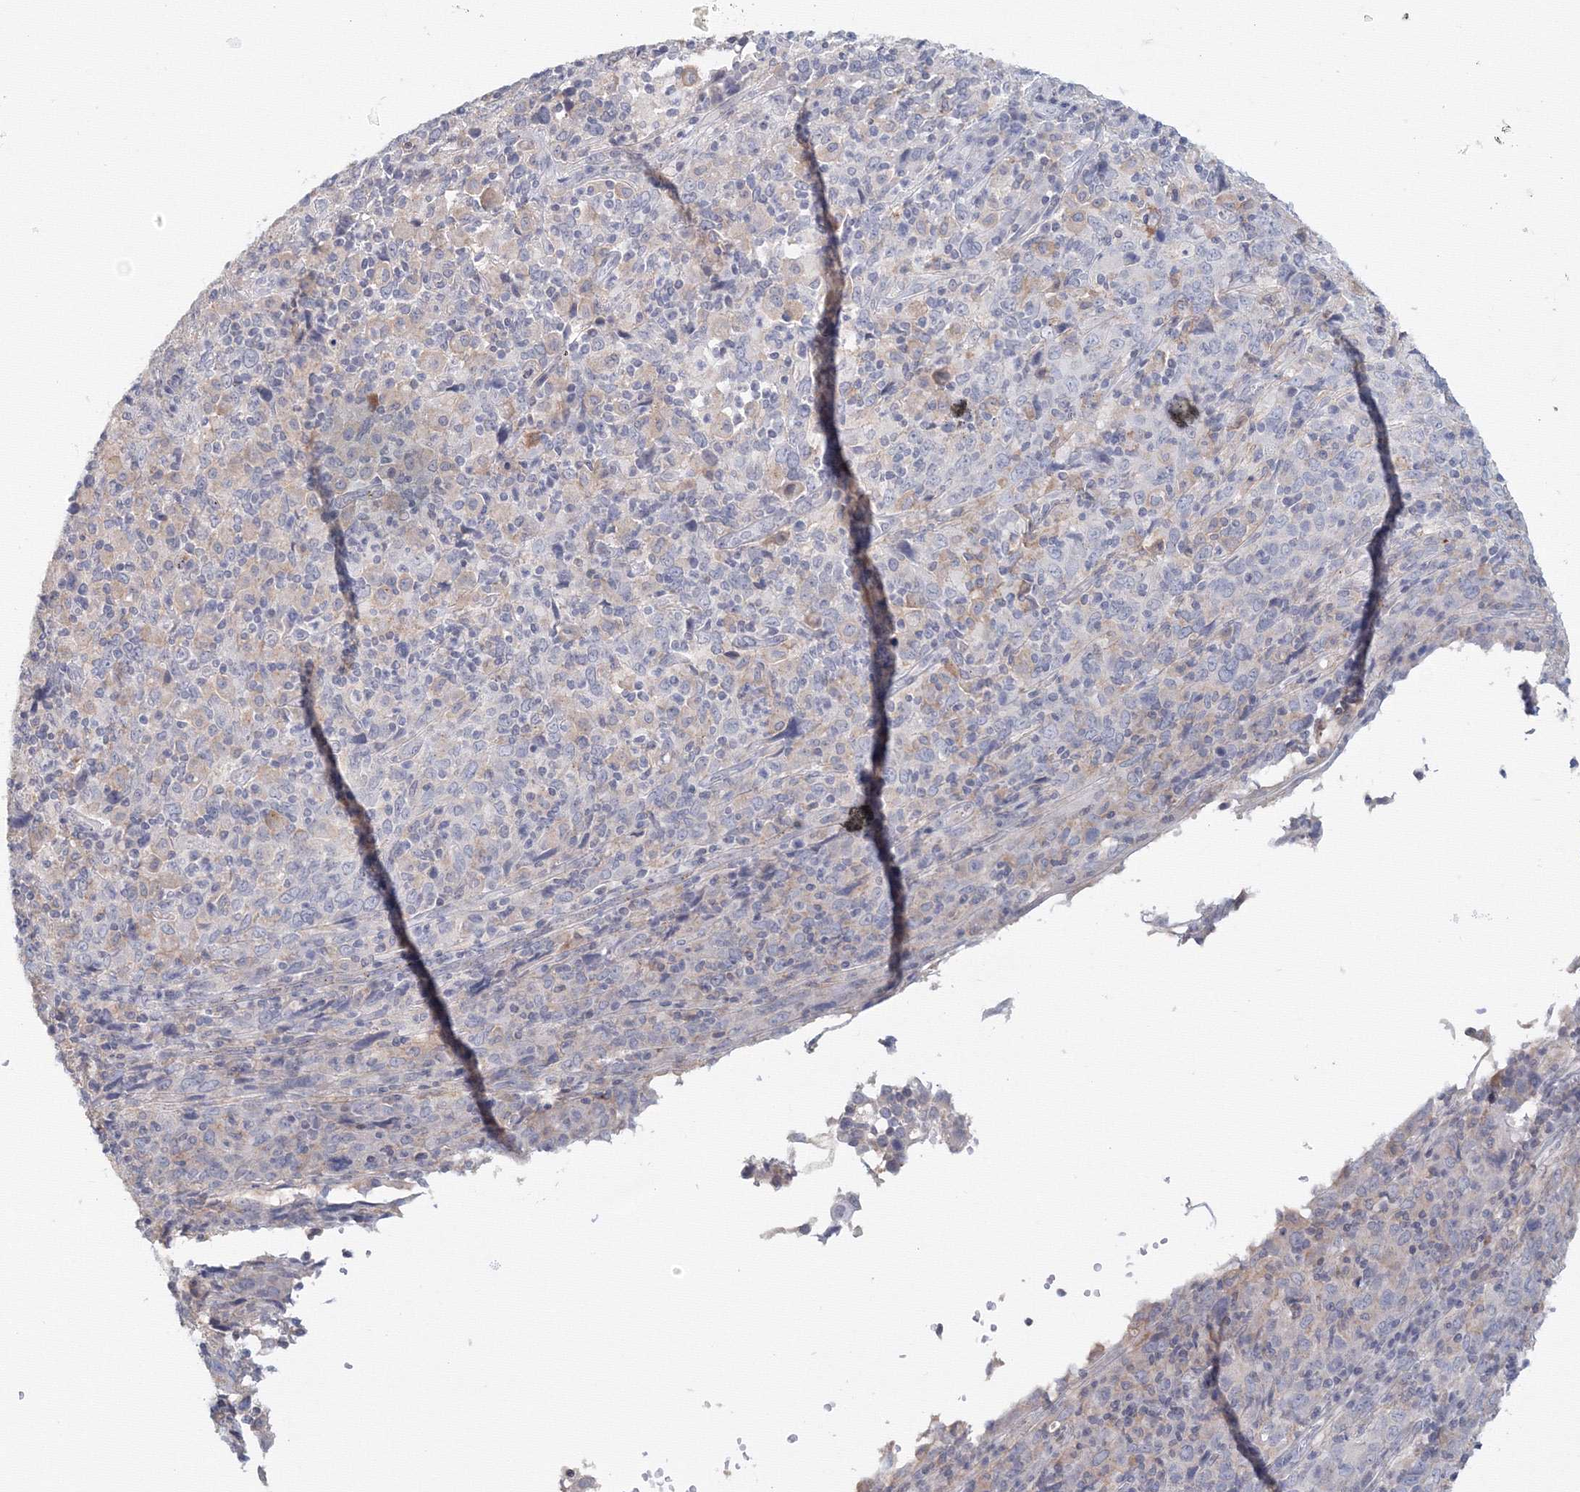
{"staining": {"intensity": "negative", "quantity": "none", "location": "none"}, "tissue": "cervical cancer", "cell_type": "Tumor cells", "image_type": "cancer", "snomed": [{"axis": "morphology", "description": "Squamous cell carcinoma, NOS"}, {"axis": "topography", "description": "Cervix"}], "caption": "Tumor cells show no significant positivity in cervical cancer (squamous cell carcinoma).", "gene": "SLC7A7", "patient": {"sex": "female", "age": 46}}